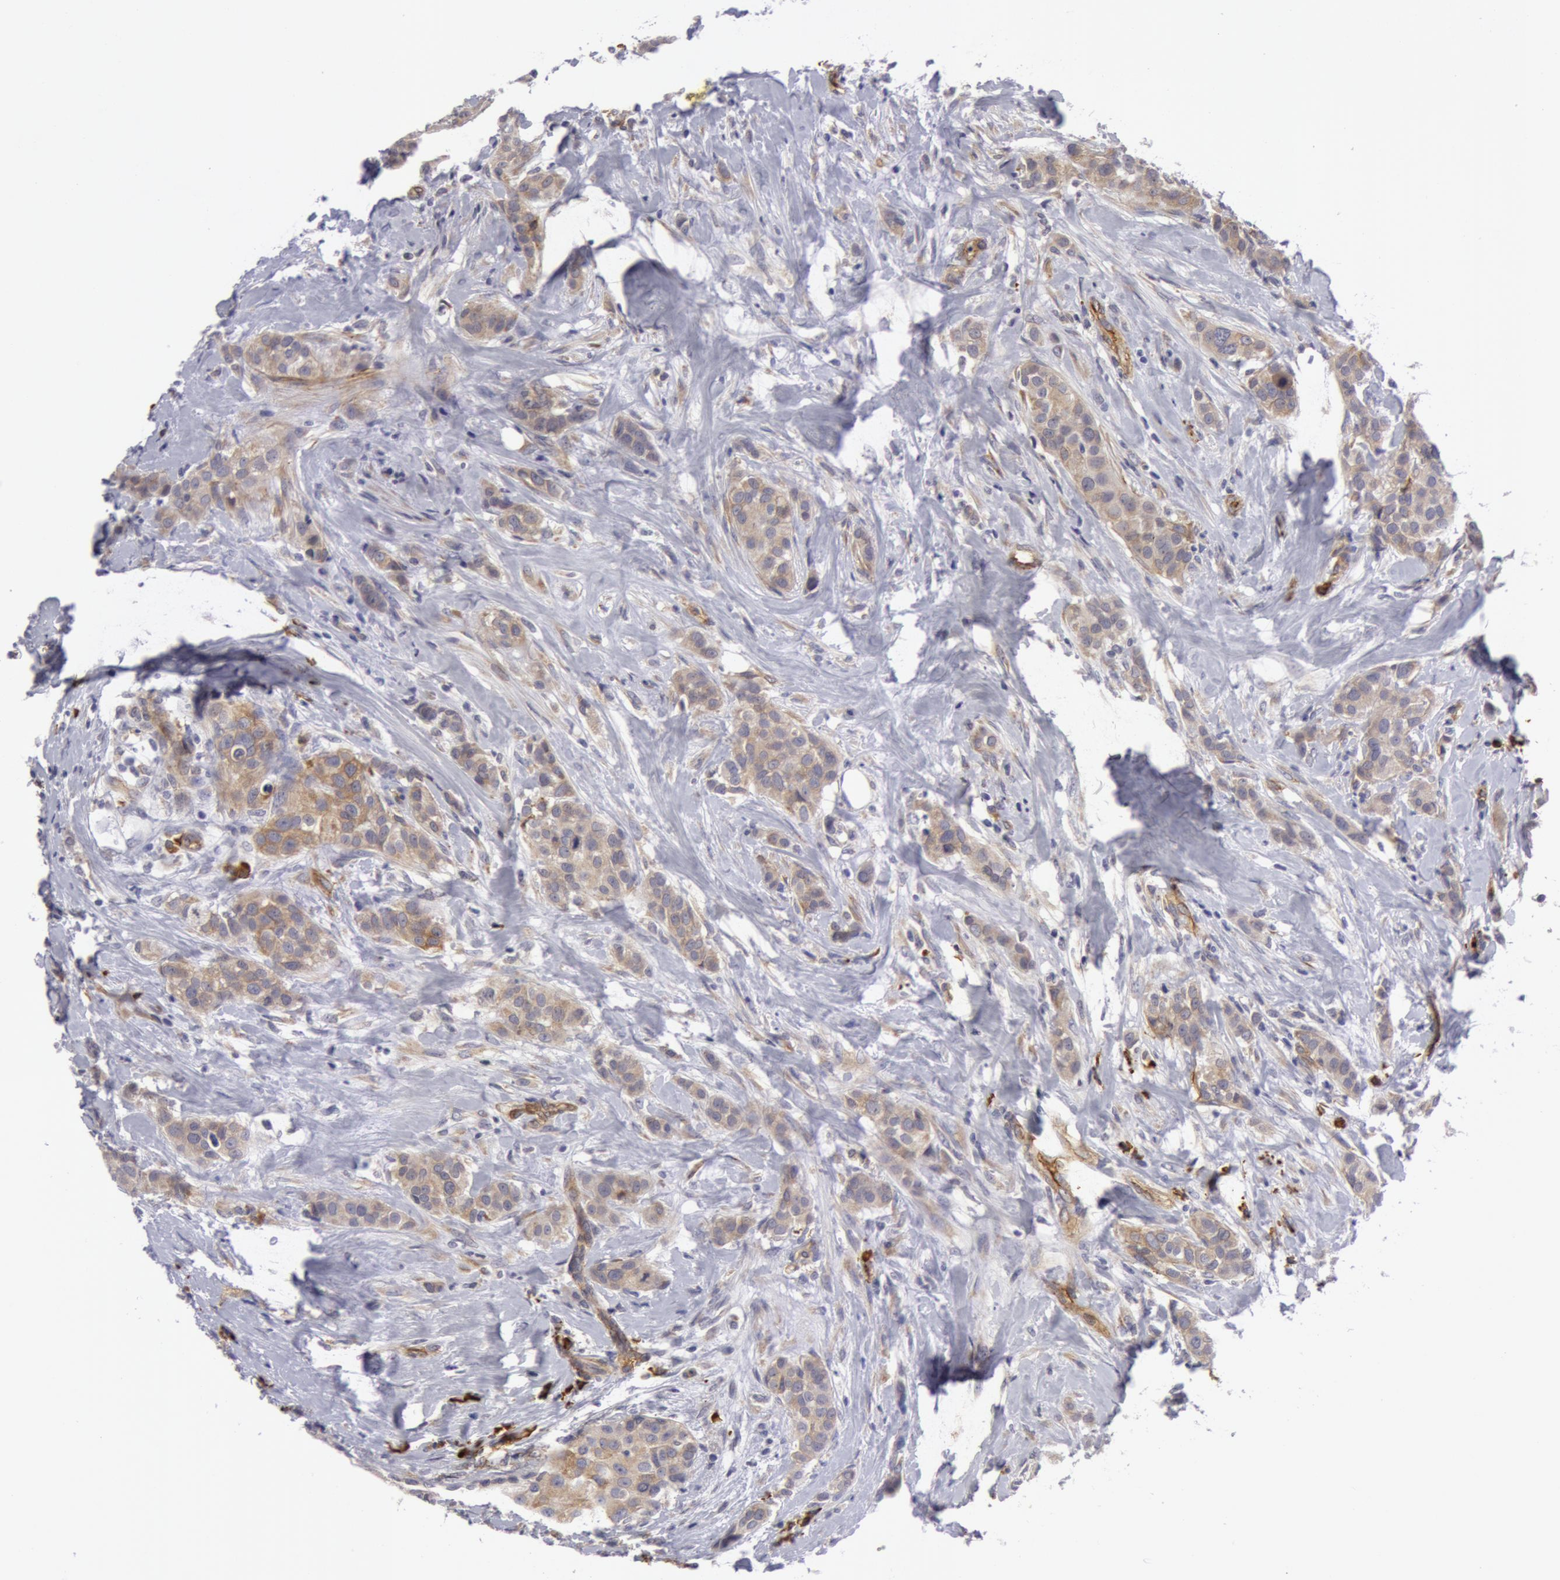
{"staining": {"intensity": "weak", "quantity": "25%-75%", "location": "cytoplasmic/membranous"}, "tissue": "breast cancer", "cell_type": "Tumor cells", "image_type": "cancer", "snomed": [{"axis": "morphology", "description": "Duct carcinoma"}, {"axis": "topography", "description": "Breast"}], "caption": "Immunohistochemical staining of human breast cancer displays low levels of weak cytoplasmic/membranous staining in about 25%-75% of tumor cells. The staining is performed using DAB brown chromogen to label protein expression. The nuclei are counter-stained blue using hematoxylin.", "gene": "IL23A", "patient": {"sex": "female", "age": 45}}